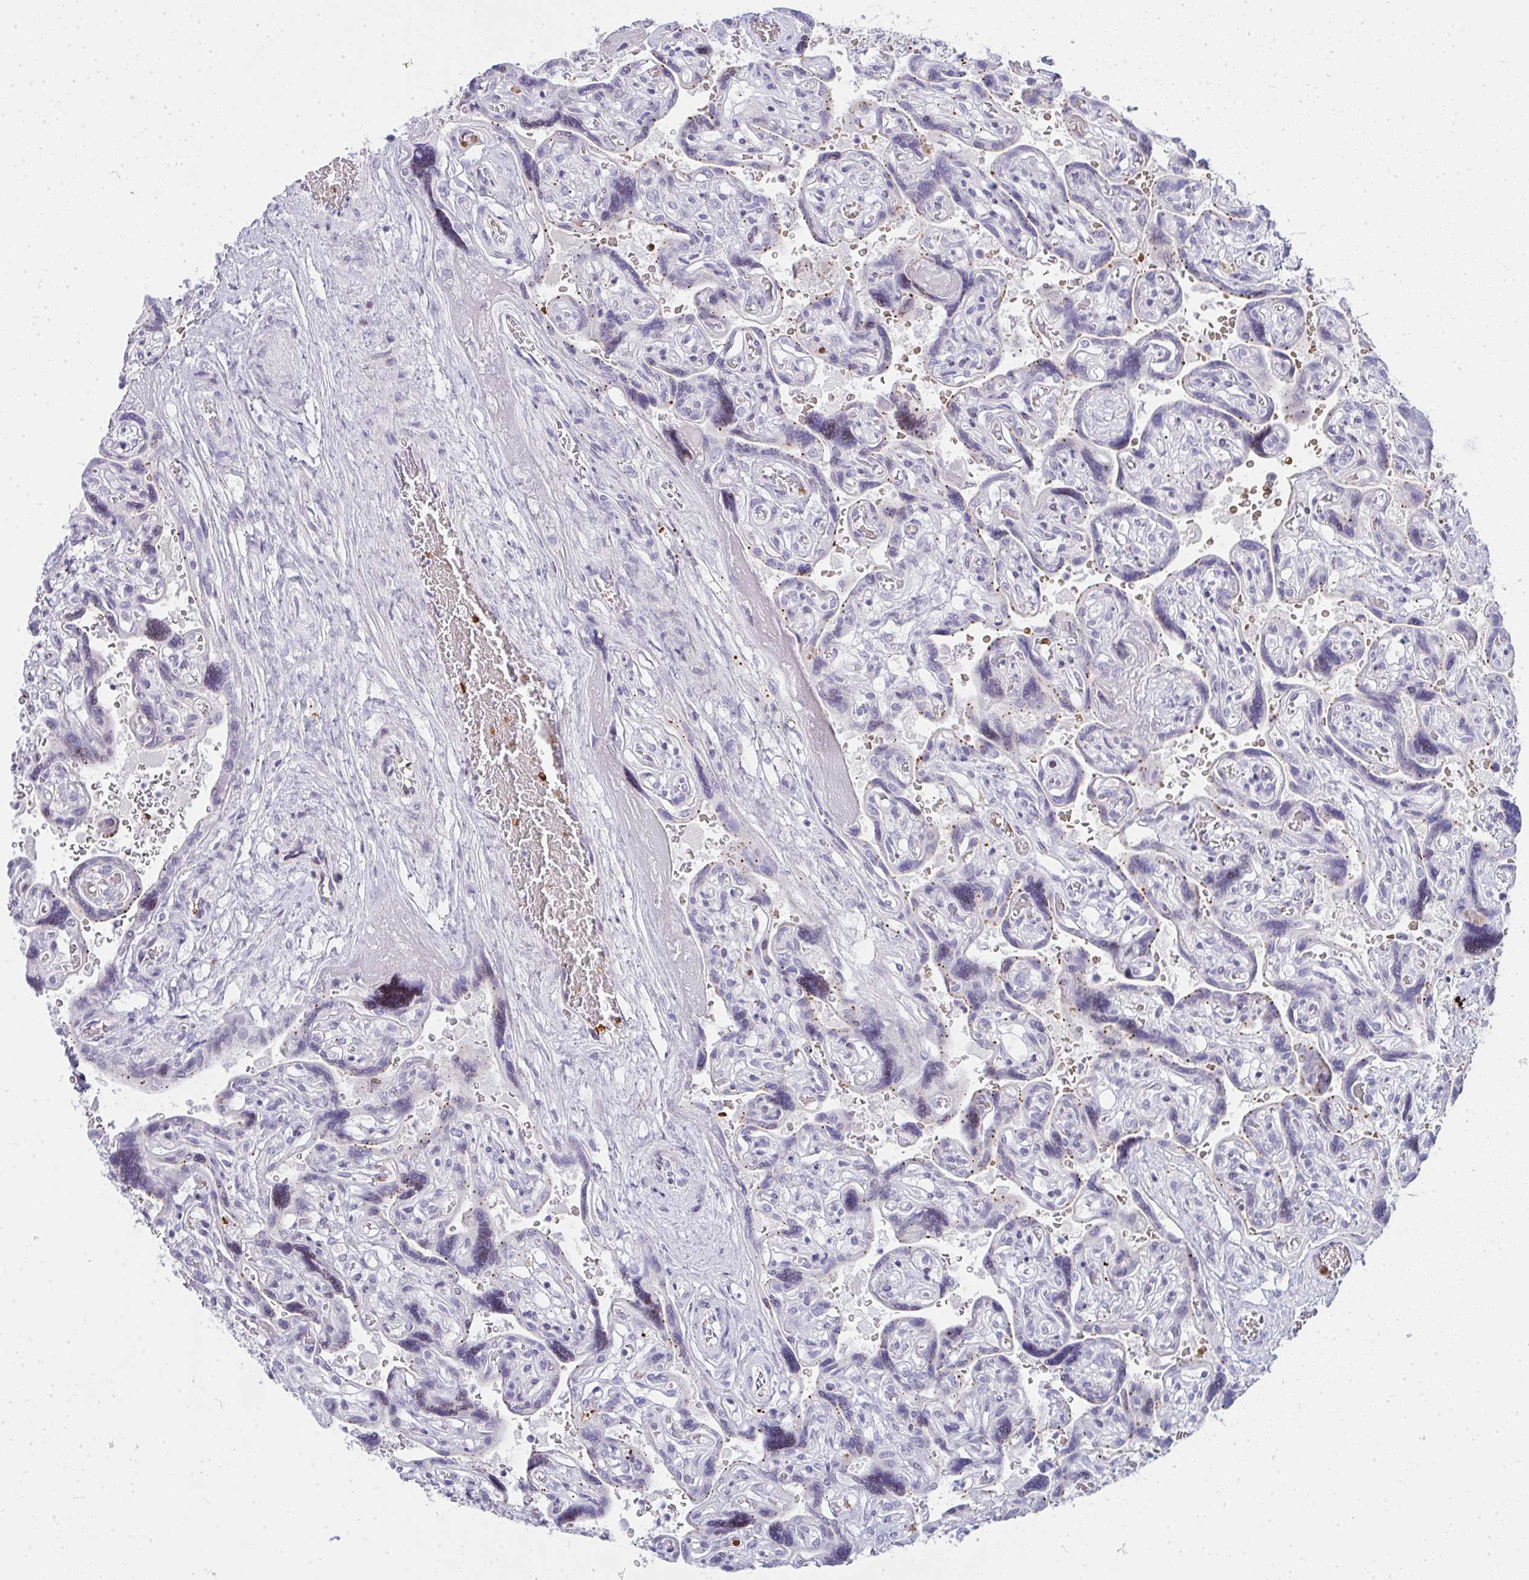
{"staining": {"intensity": "negative", "quantity": "none", "location": "none"}, "tissue": "placenta", "cell_type": "Decidual cells", "image_type": "normal", "snomed": [{"axis": "morphology", "description": "Normal tissue, NOS"}, {"axis": "topography", "description": "Placenta"}], "caption": "A micrograph of human placenta is negative for staining in decidual cells. Brightfield microscopy of IHC stained with DAB (brown) and hematoxylin (blue), captured at high magnification.", "gene": "ZNF182", "patient": {"sex": "female", "age": 32}}